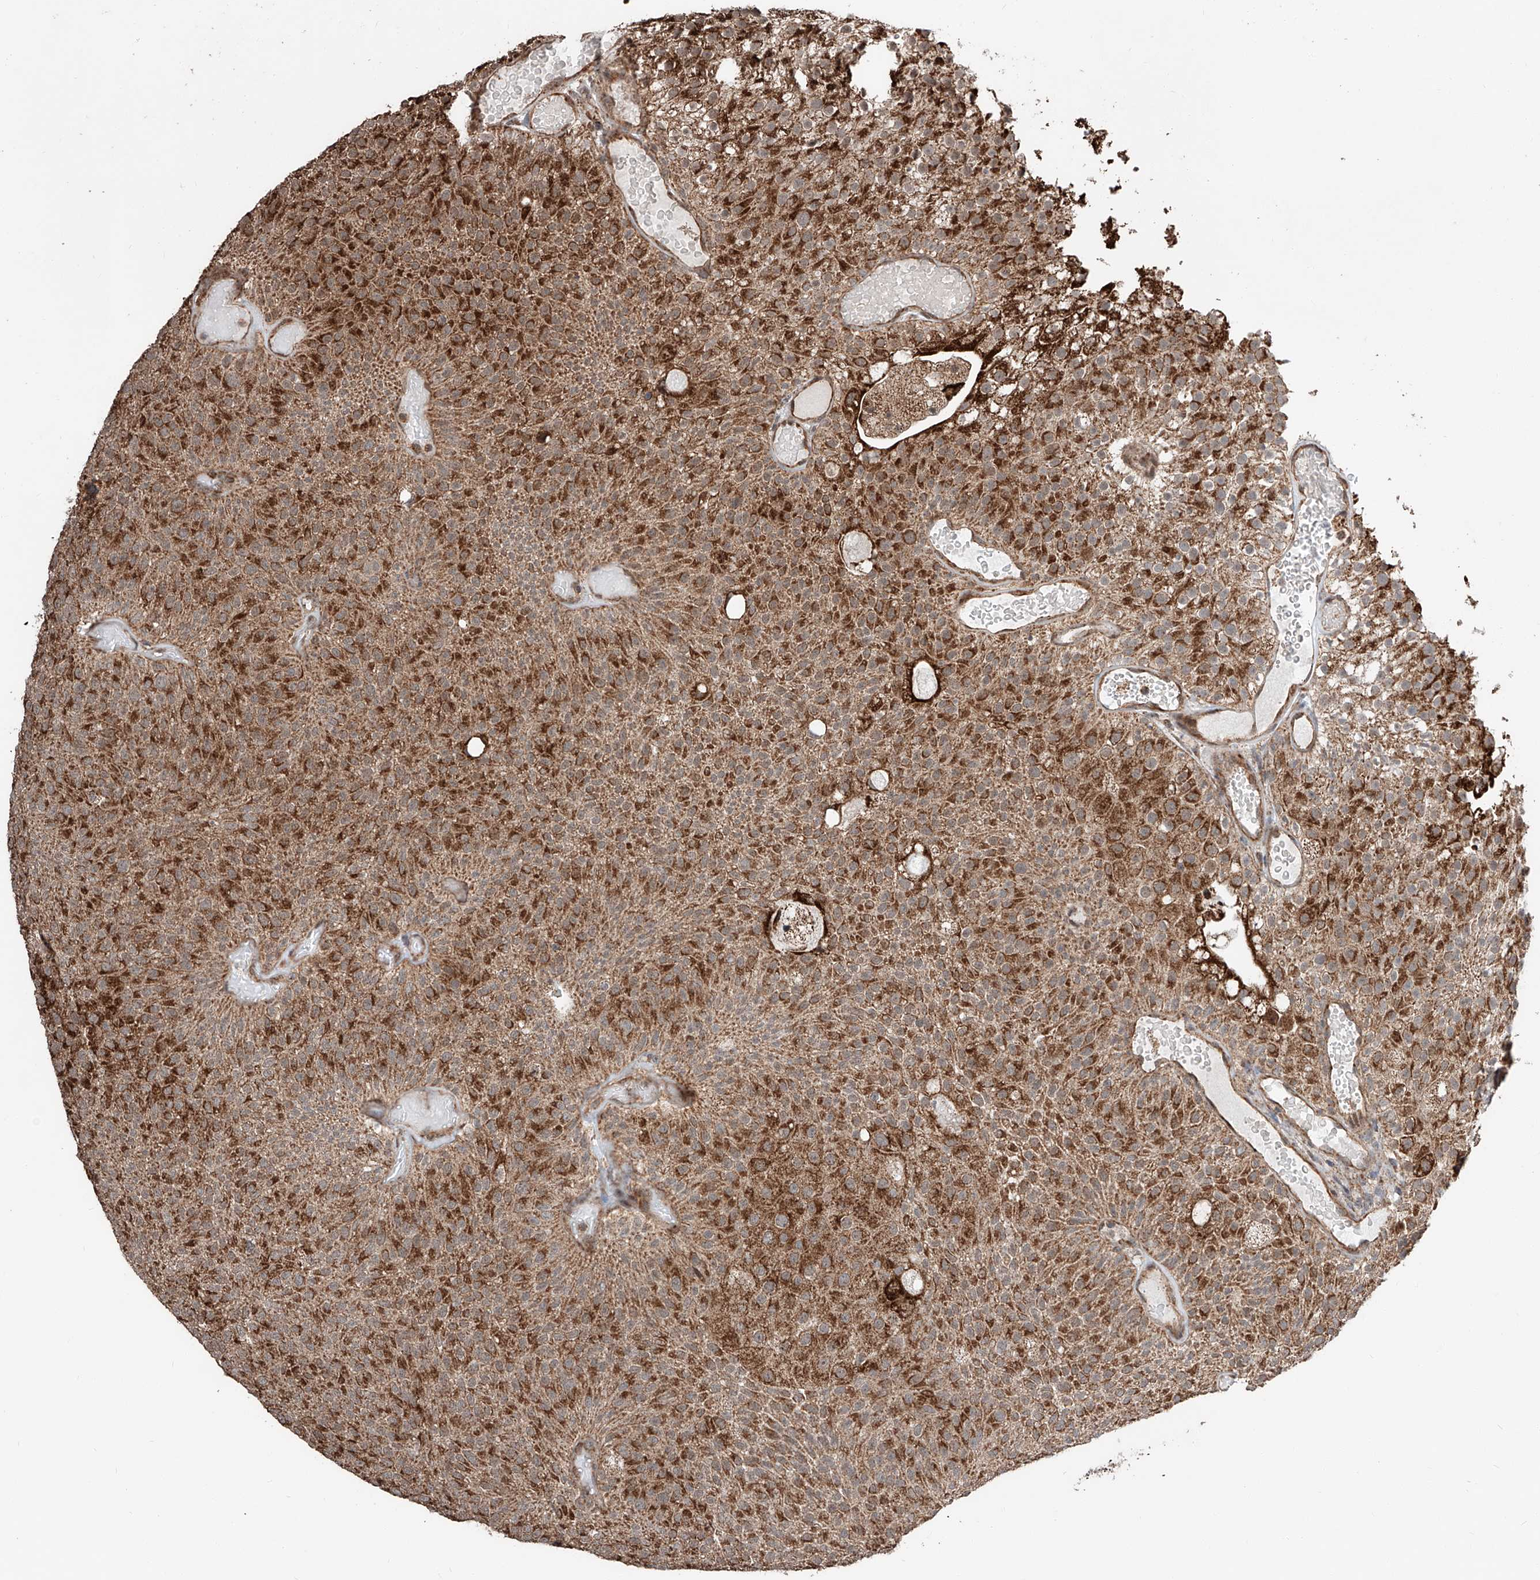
{"staining": {"intensity": "strong", "quantity": ">75%", "location": "cytoplasmic/membranous"}, "tissue": "urothelial cancer", "cell_type": "Tumor cells", "image_type": "cancer", "snomed": [{"axis": "morphology", "description": "Urothelial carcinoma, Low grade"}, {"axis": "topography", "description": "Urinary bladder"}], "caption": "An image showing strong cytoplasmic/membranous positivity in about >75% of tumor cells in low-grade urothelial carcinoma, as visualized by brown immunohistochemical staining.", "gene": "ZNF445", "patient": {"sex": "male", "age": 78}}